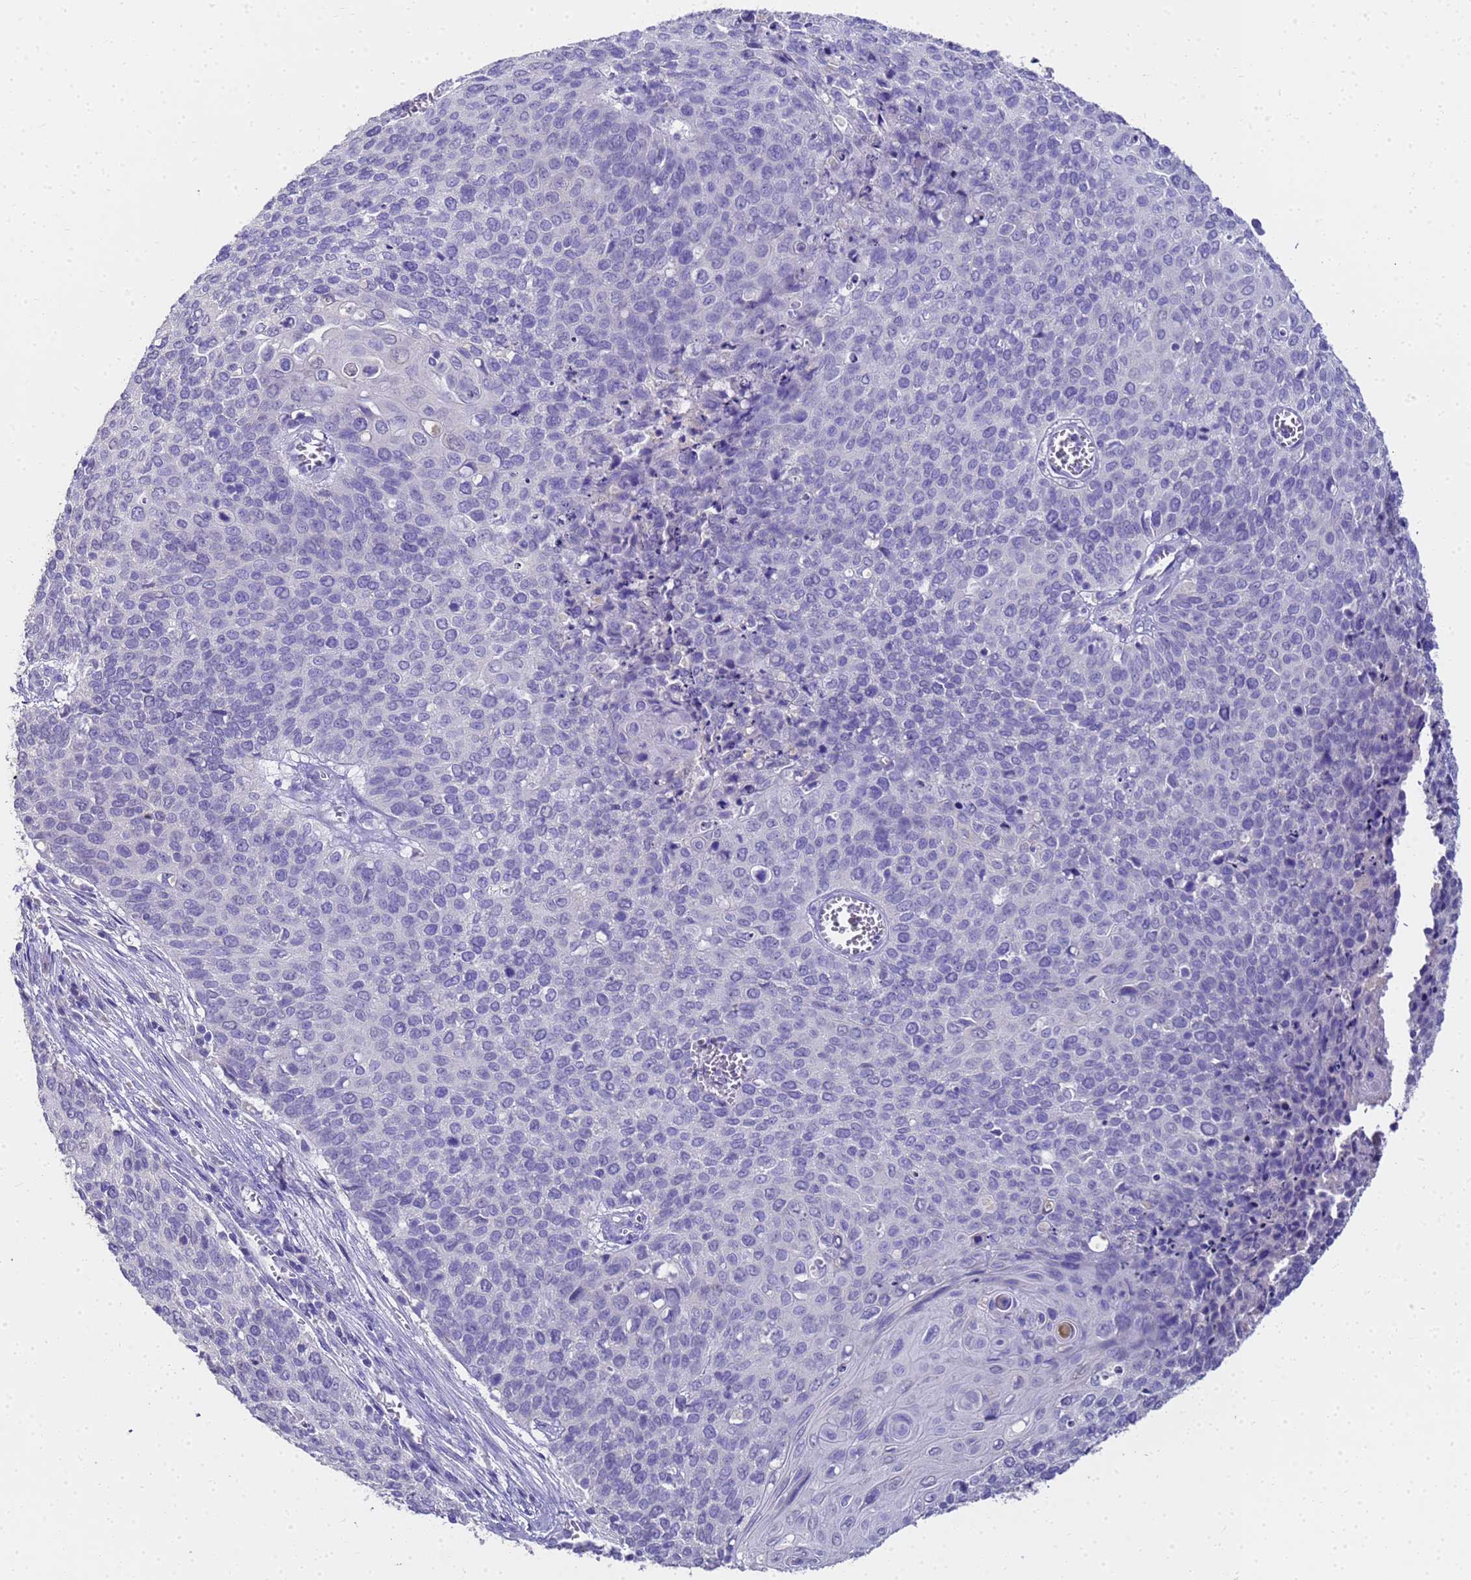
{"staining": {"intensity": "negative", "quantity": "none", "location": "none"}, "tissue": "cervical cancer", "cell_type": "Tumor cells", "image_type": "cancer", "snomed": [{"axis": "morphology", "description": "Squamous cell carcinoma, NOS"}, {"axis": "topography", "description": "Cervix"}], "caption": "A photomicrograph of cervical cancer stained for a protein shows no brown staining in tumor cells. The staining is performed using DAB brown chromogen with nuclei counter-stained in using hematoxylin.", "gene": "MS4A13", "patient": {"sex": "female", "age": 39}}